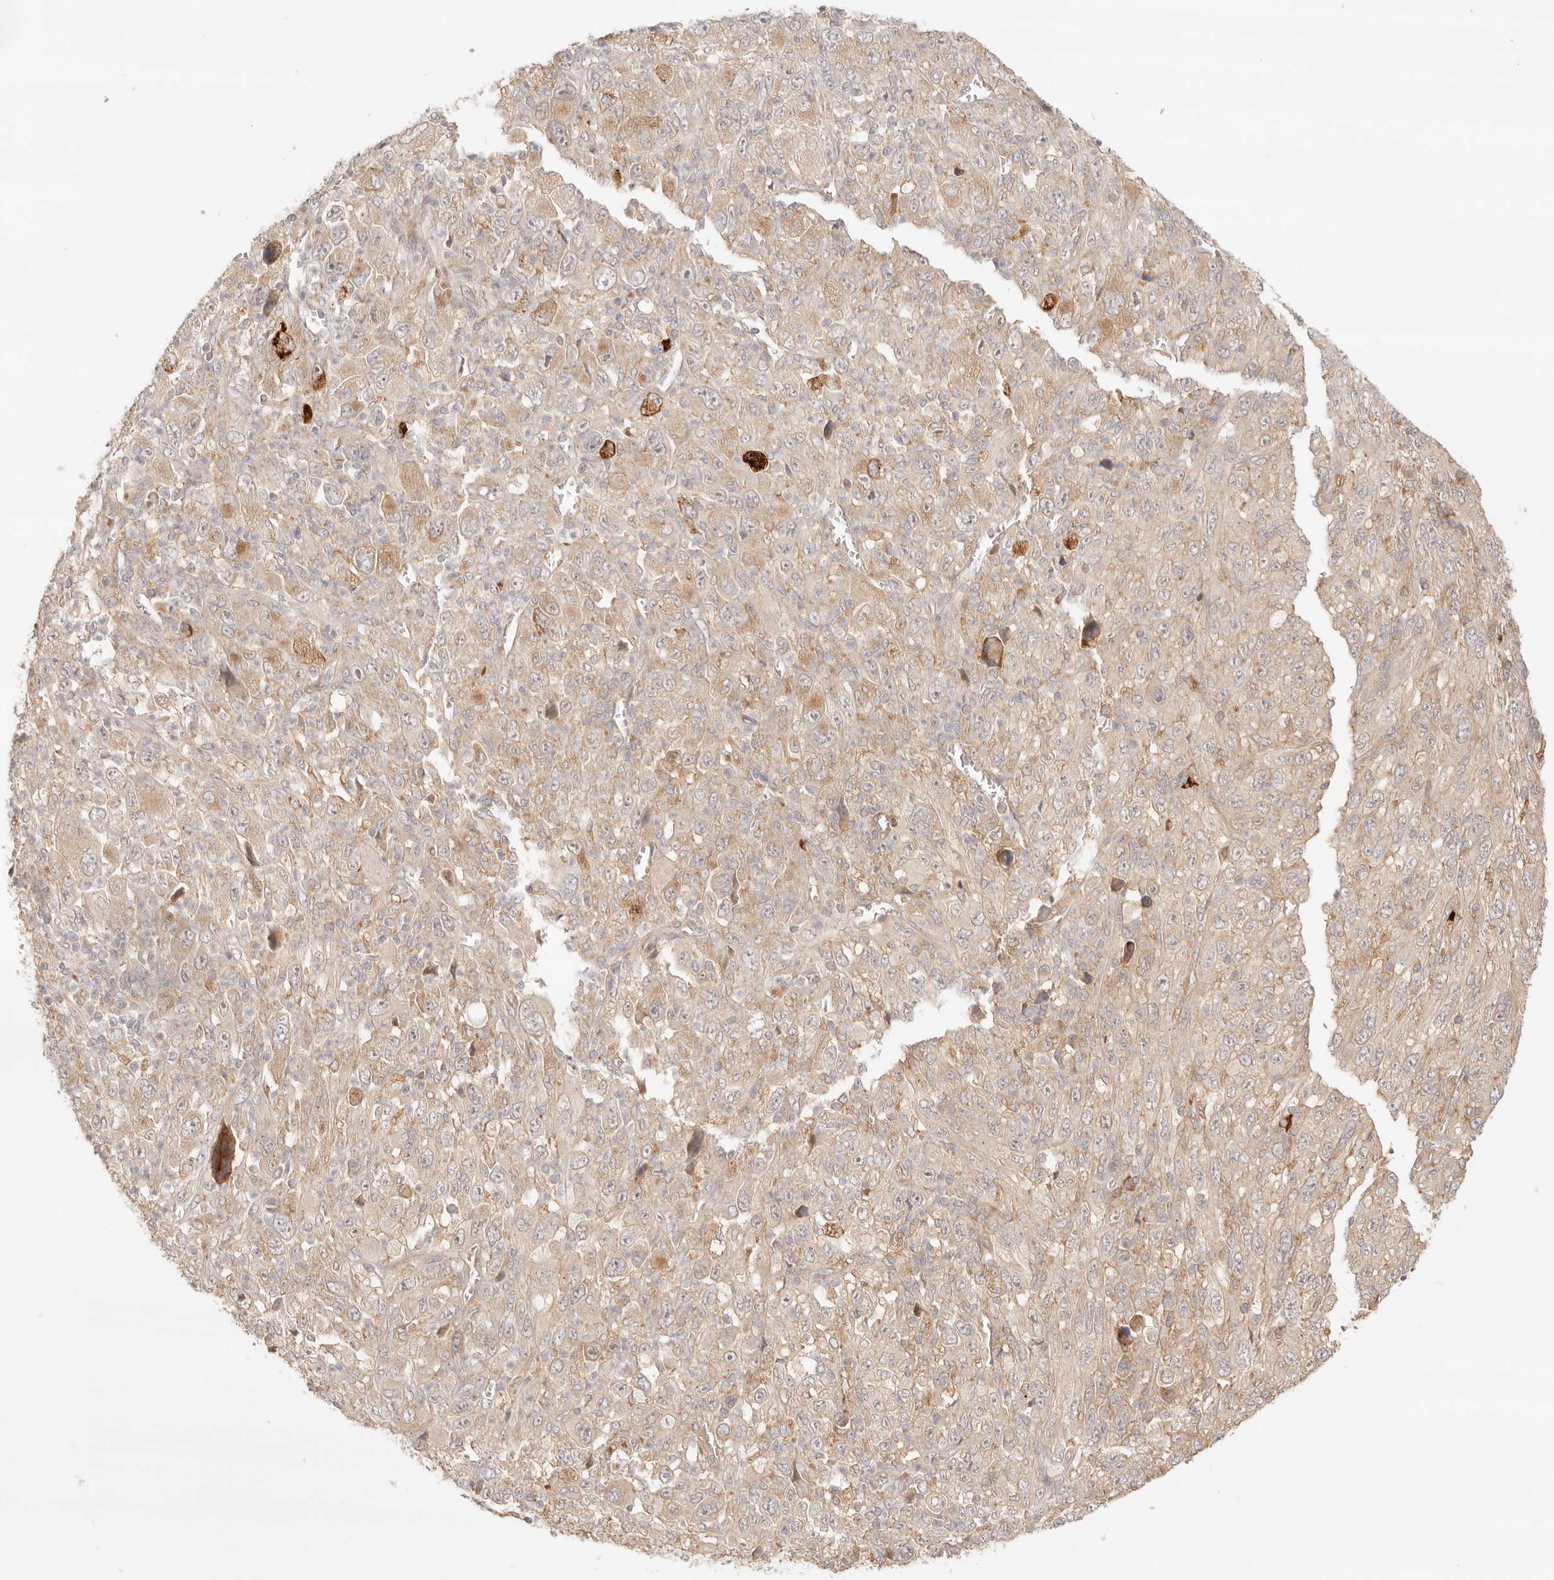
{"staining": {"intensity": "moderate", "quantity": "25%-75%", "location": "cytoplasmic/membranous"}, "tissue": "melanoma", "cell_type": "Tumor cells", "image_type": "cancer", "snomed": [{"axis": "morphology", "description": "Malignant melanoma, Metastatic site"}, {"axis": "topography", "description": "Skin"}], "caption": "Immunohistochemical staining of malignant melanoma (metastatic site) demonstrates medium levels of moderate cytoplasmic/membranous protein staining in approximately 25%-75% of tumor cells.", "gene": "IL1R2", "patient": {"sex": "female", "age": 56}}